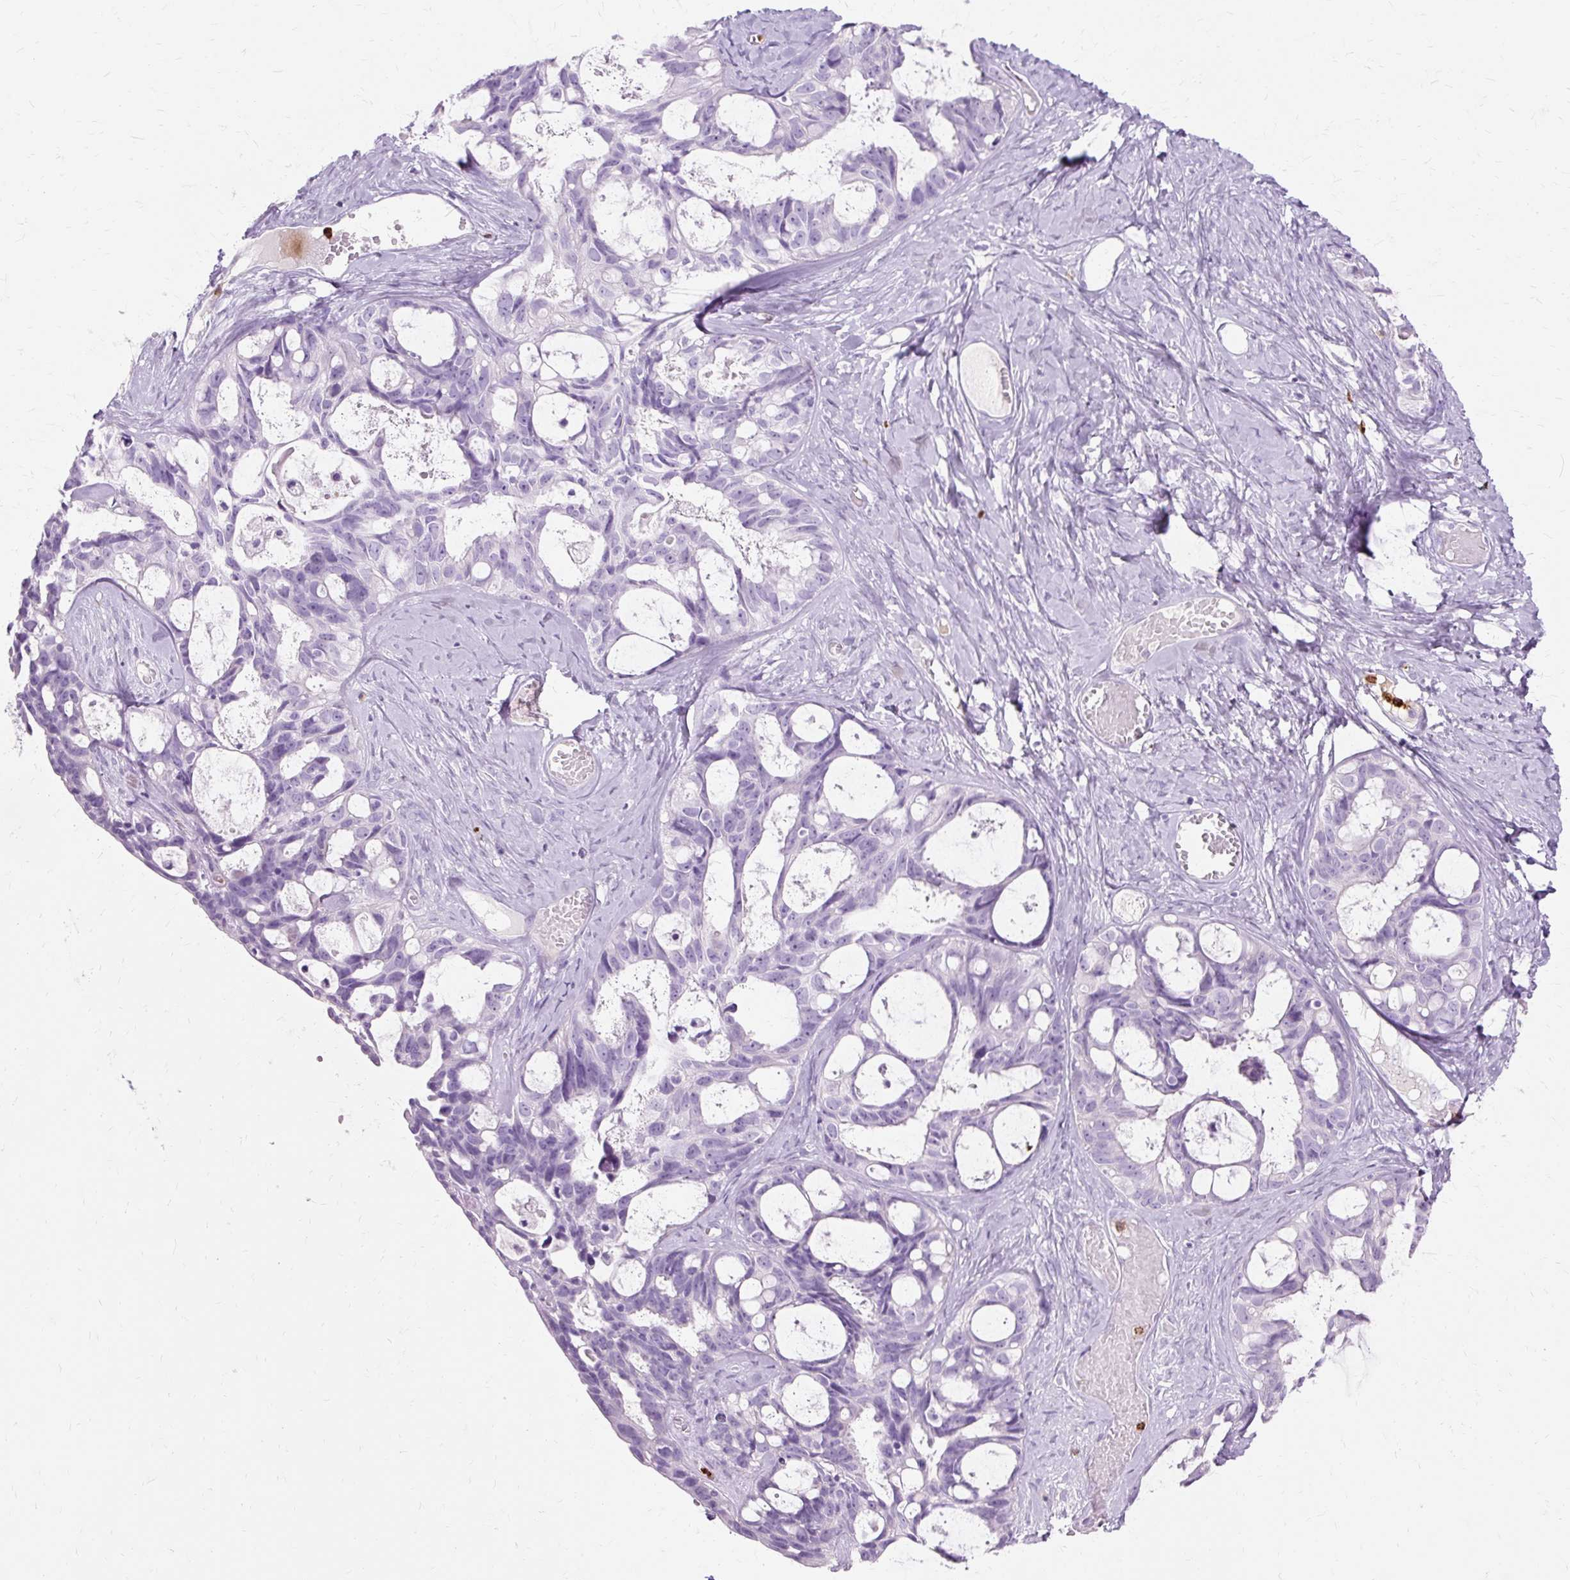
{"staining": {"intensity": "negative", "quantity": "none", "location": "none"}, "tissue": "ovarian cancer", "cell_type": "Tumor cells", "image_type": "cancer", "snomed": [{"axis": "morphology", "description": "Cystadenocarcinoma, serous, NOS"}, {"axis": "topography", "description": "Ovary"}], "caption": "There is no significant expression in tumor cells of ovarian cancer (serous cystadenocarcinoma).", "gene": "DEFA1", "patient": {"sex": "female", "age": 69}}